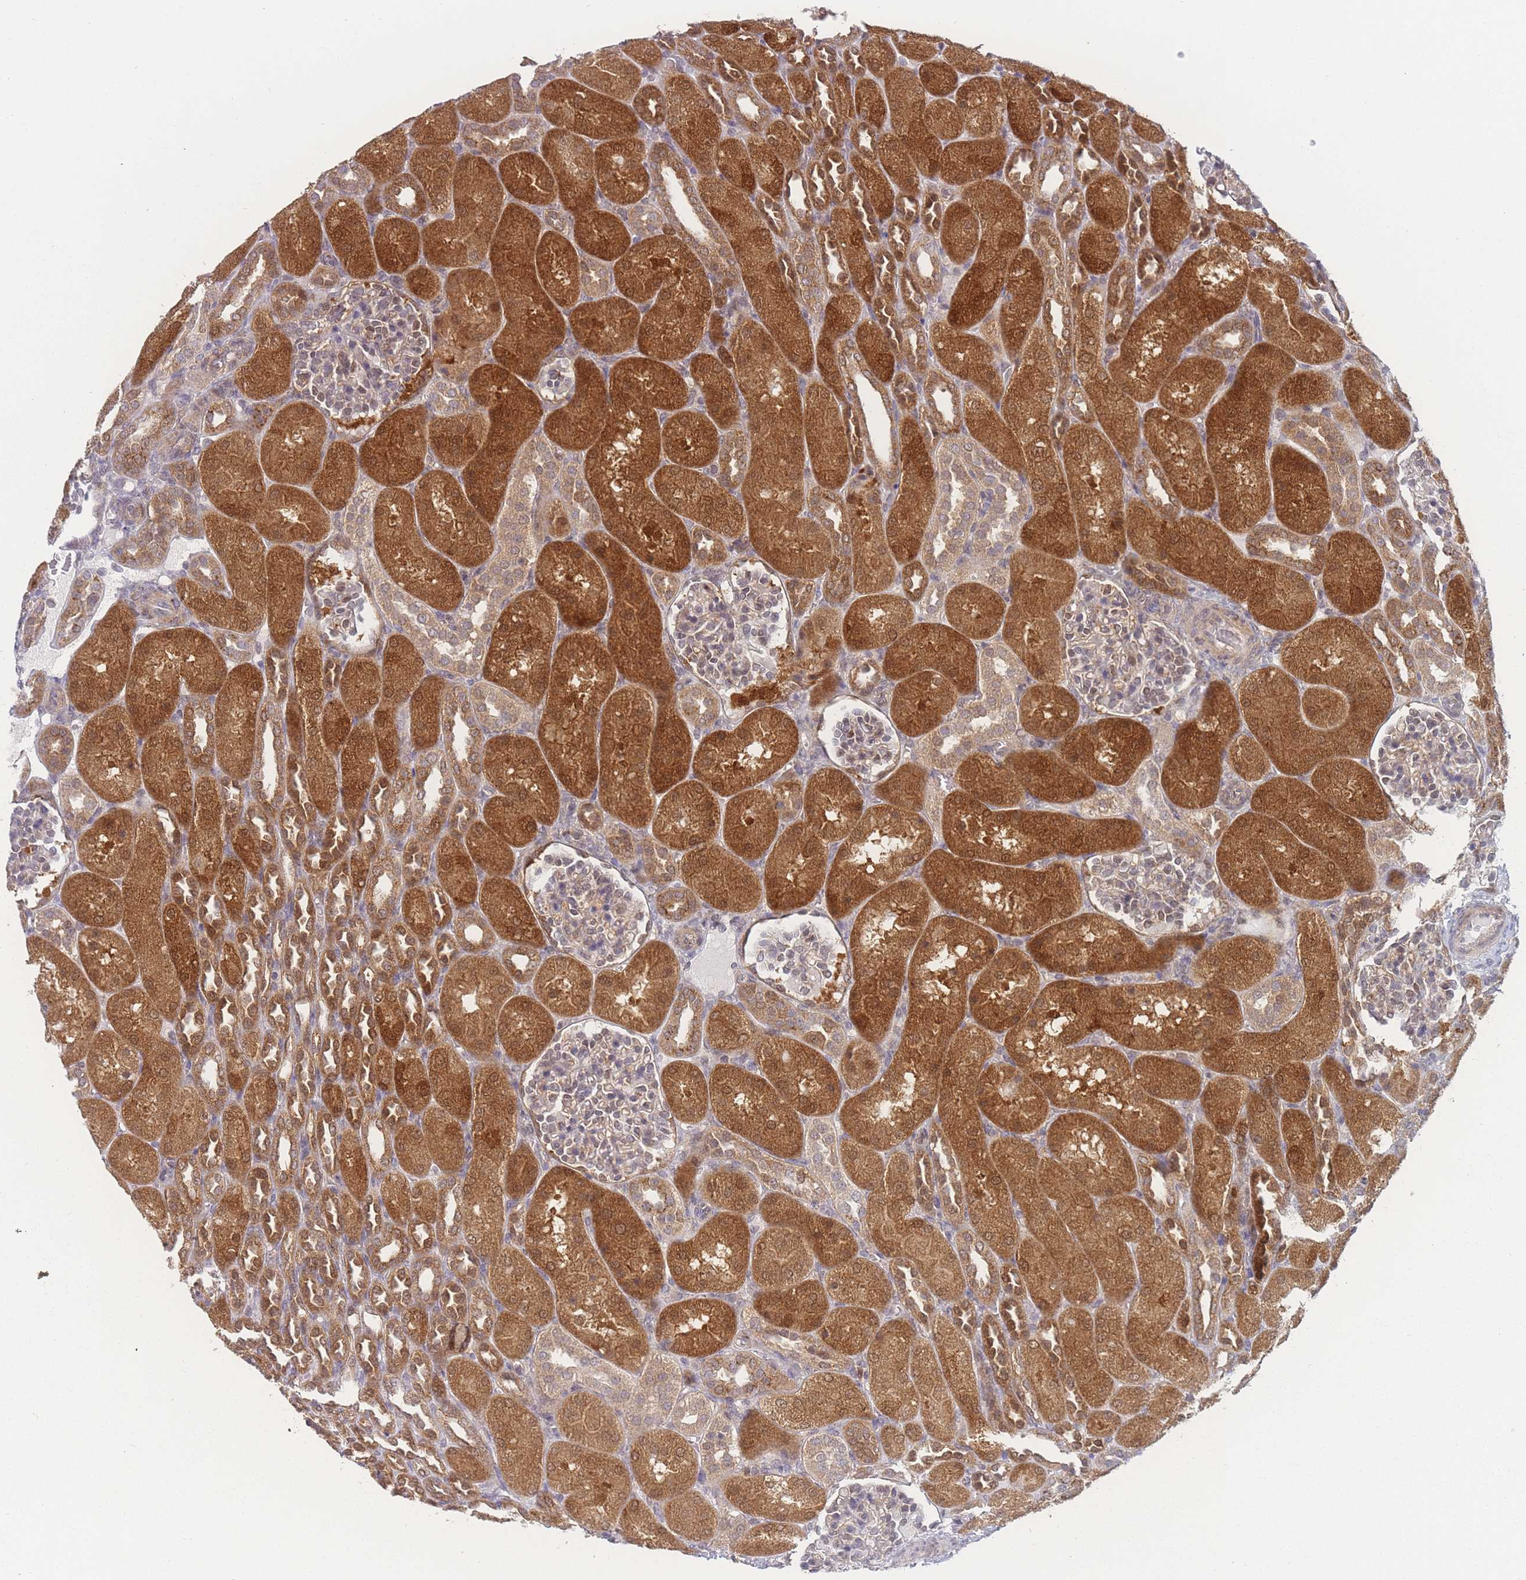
{"staining": {"intensity": "weak", "quantity": "25%-75%", "location": "cytoplasmic/membranous,nuclear"}, "tissue": "kidney", "cell_type": "Cells in glomeruli", "image_type": "normal", "snomed": [{"axis": "morphology", "description": "Normal tissue, NOS"}, {"axis": "topography", "description": "Kidney"}], "caption": "Brown immunohistochemical staining in benign kidney reveals weak cytoplasmic/membranous,nuclear staining in approximately 25%-75% of cells in glomeruli. The staining was performed using DAB (3,3'-diaminobenzidine) to visualize the protein expression in brown, while the nuclei were stained in blue with hematoxylin (Magnification: 20x).", "gene": "MRI1", "patient": {"sex": "male", "age": 1}}